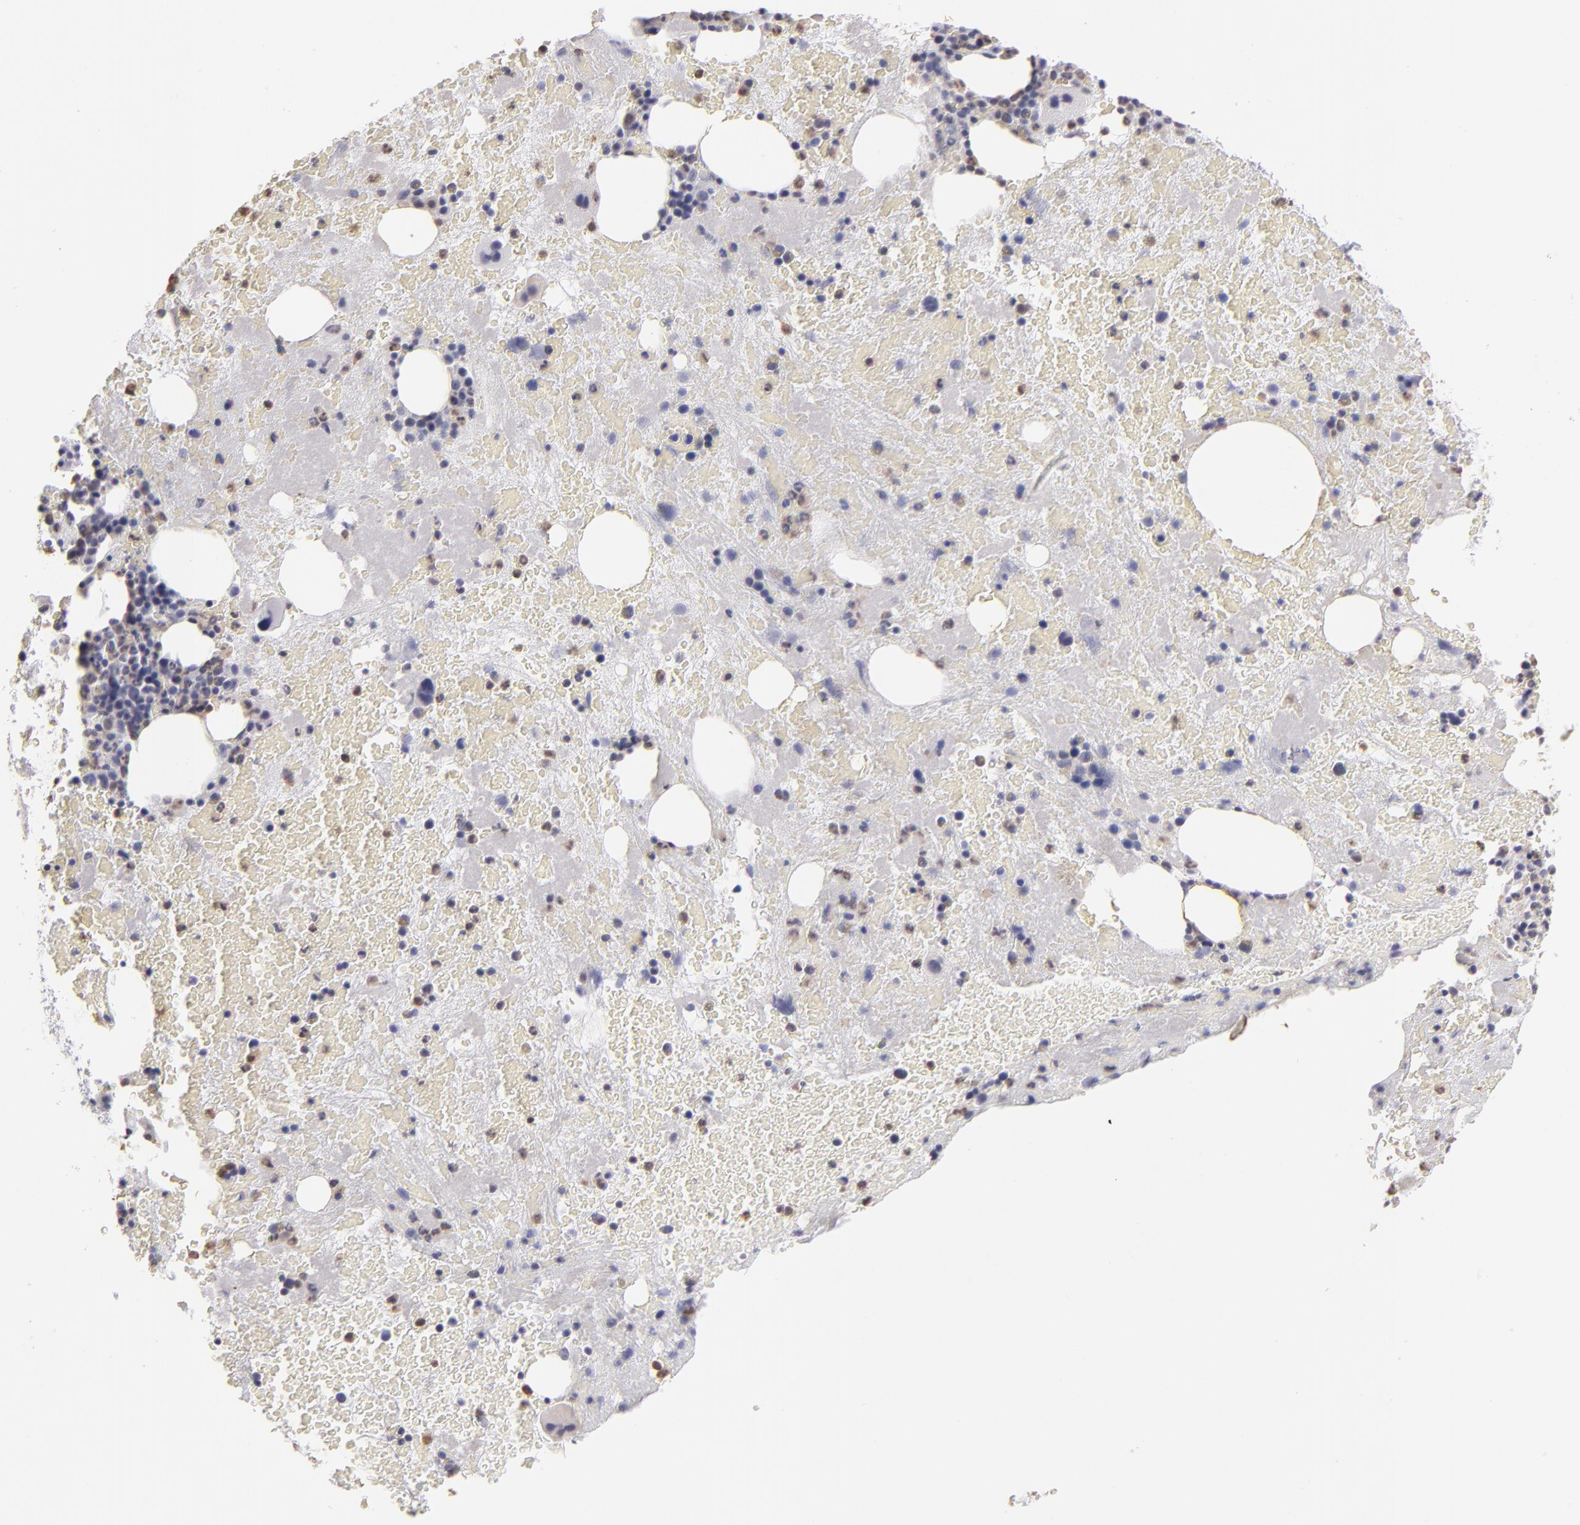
{"staining": {"intensity": "negative", "quantity": "none", "location": "none"}, "tissue": "bone marrow", "cell_type": "Hematopoietic cells", "image_type": "normal", "snomed": [{"axis": "morphology", "description": "Normal tissue, NOS"}, {"axis": "topography", "description": "Bone marrow"}], "caption": "DAB (3,3'-diaminobenzidine) immunohistochemical staining of normal bone marrow shows no significant staining in hematopoietic cells. Nuclei are stained in blue.", "gene": "S100A2", "patient": {"sex": "male", "age": 76}}